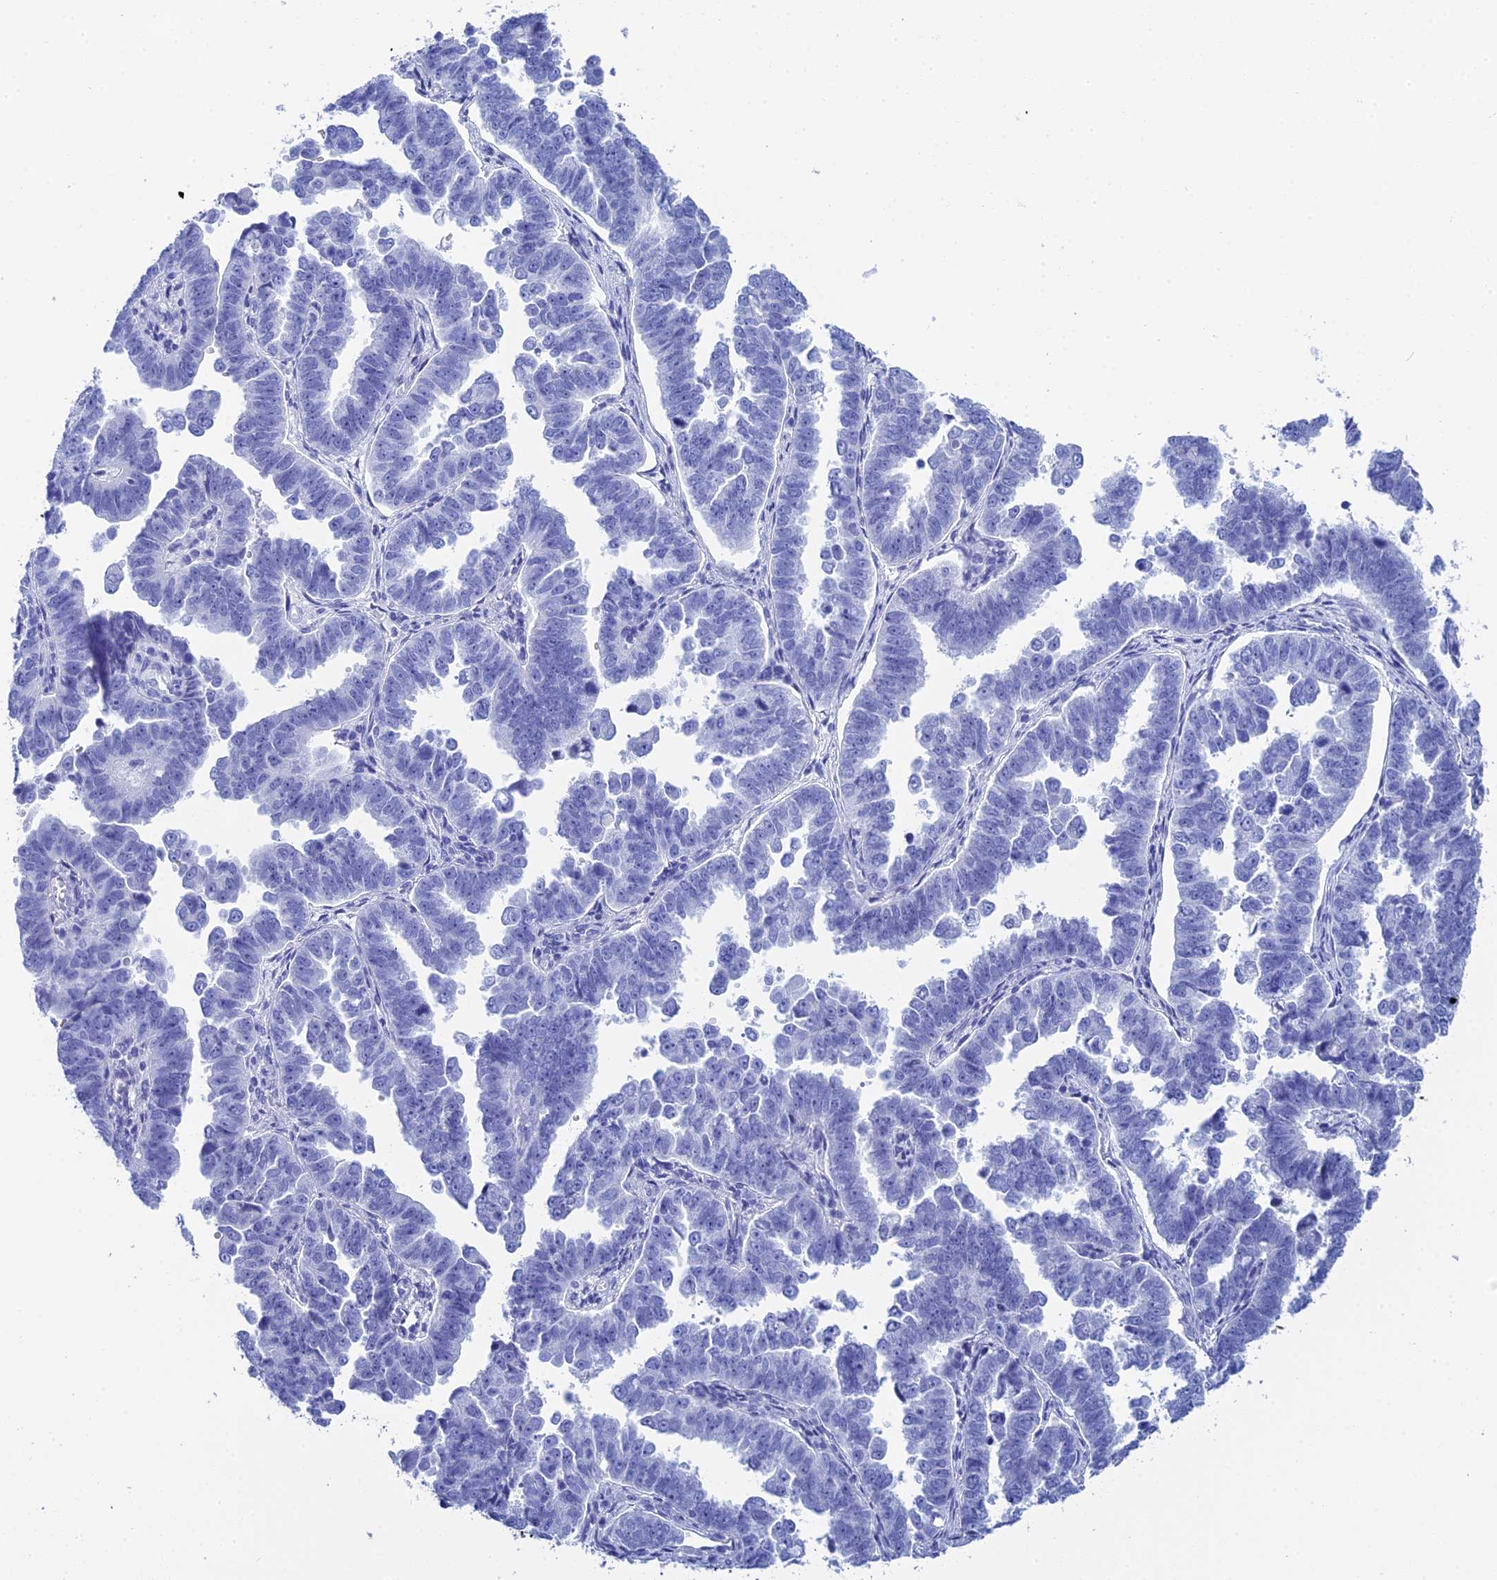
{"staining": {"intensity": "negative", "quantity": "none", "location": "none"}, "tissue": "endometrial cancer", "cell_type": "Tumor cells", "image_type": "cancer", "snomed": [{"axis": "morphology", "description": "Adenocarcinoma, NOS"}, {"axis": "topography", "description": "Endometrium"}], "caption": "Immunohistochemical staining of endometrial cancer (adenocarcinoma) demonstrates no significant staining in tumor cells.", "gene": "TEX101", "patient": {"sex": "female", "age": 75}}